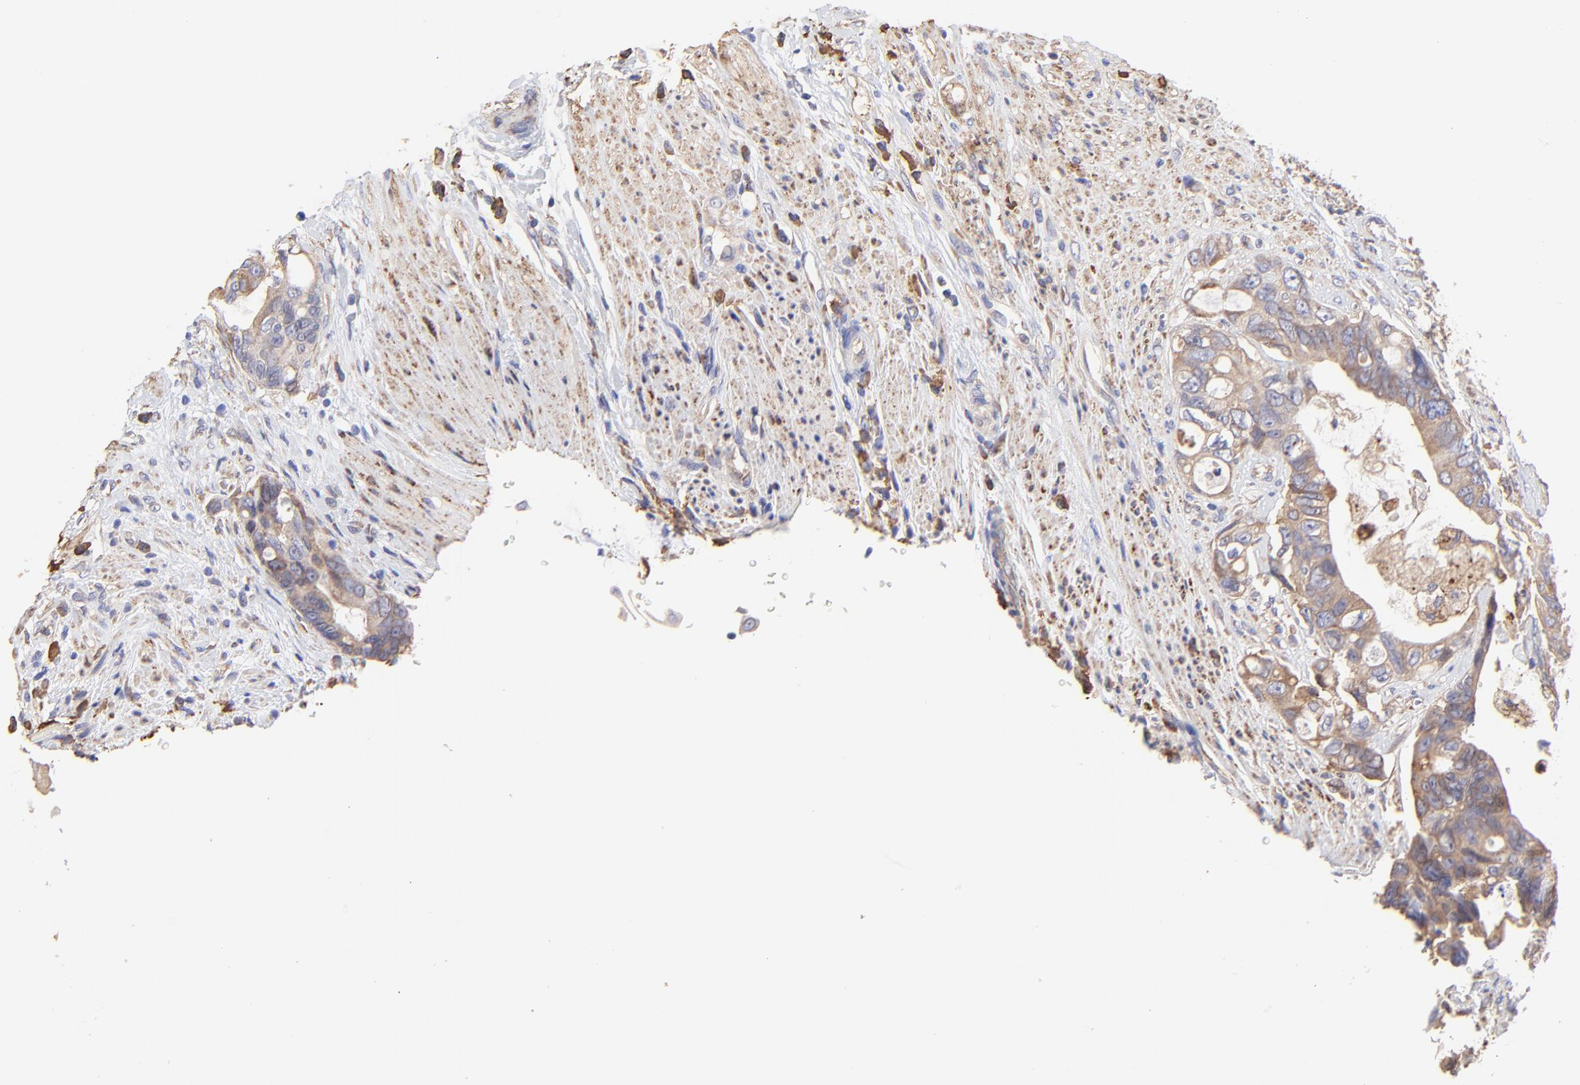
{"staining": {"intensity": "weak", "quantity": ">75%", "location": "cytoplasmic/membranous"}, "tissue": "colorectal cancer", "cell_type": "Tumor cells", "image_type": "cancer", "snomed": [{"axis": "morphology", "description": "Adenocarcinoma, NOS"}, {"axis": "topography", "description": "Rectum"}], "caption": "Protein analysis of colorectal adenocarcinoma tissue exhibits weak cytoplasmic/membranous staining in approximately >75% of tumor cells.", "gene": "PFKM", "patient": {"sex": "female", "age": 57}}